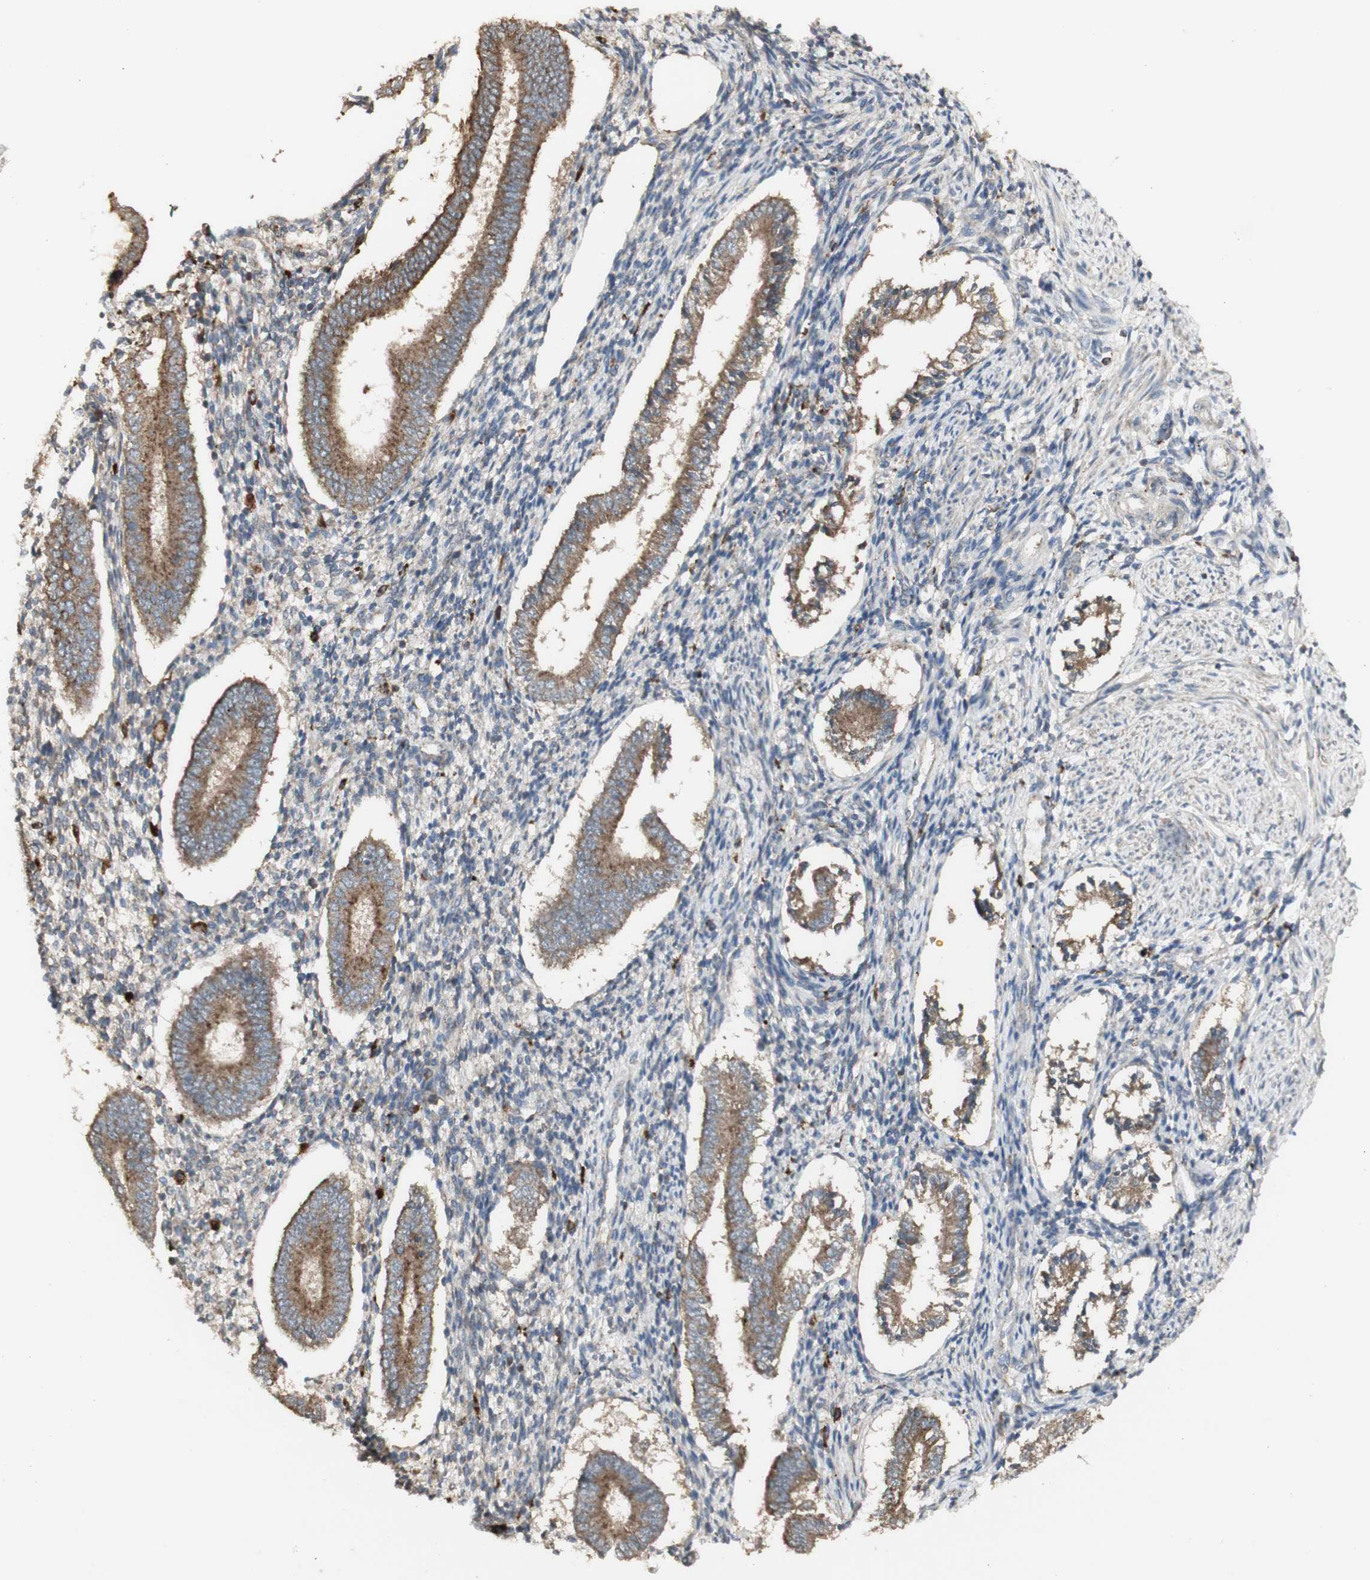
{"staining": {"intensity": "weak", "quantity": "<25%", "location": "cytoplasmic/membranous"}, "tissue": "endometrium", "cell_type": "Cells in endometrial stroma", "image_type": "normal", "snomed": [{"axis": "morphology", "description": "Normal tissue, NOS"}, {"axis": "topography", "description": "Endometrium"}], "caption": "Human endometrium stained for a protein using immunohistochemistry demonstrates no staining in cells in endometrial stroma.", "gene": "ATP6V1E1", "patient": {"sex": "female", "age": 42}}